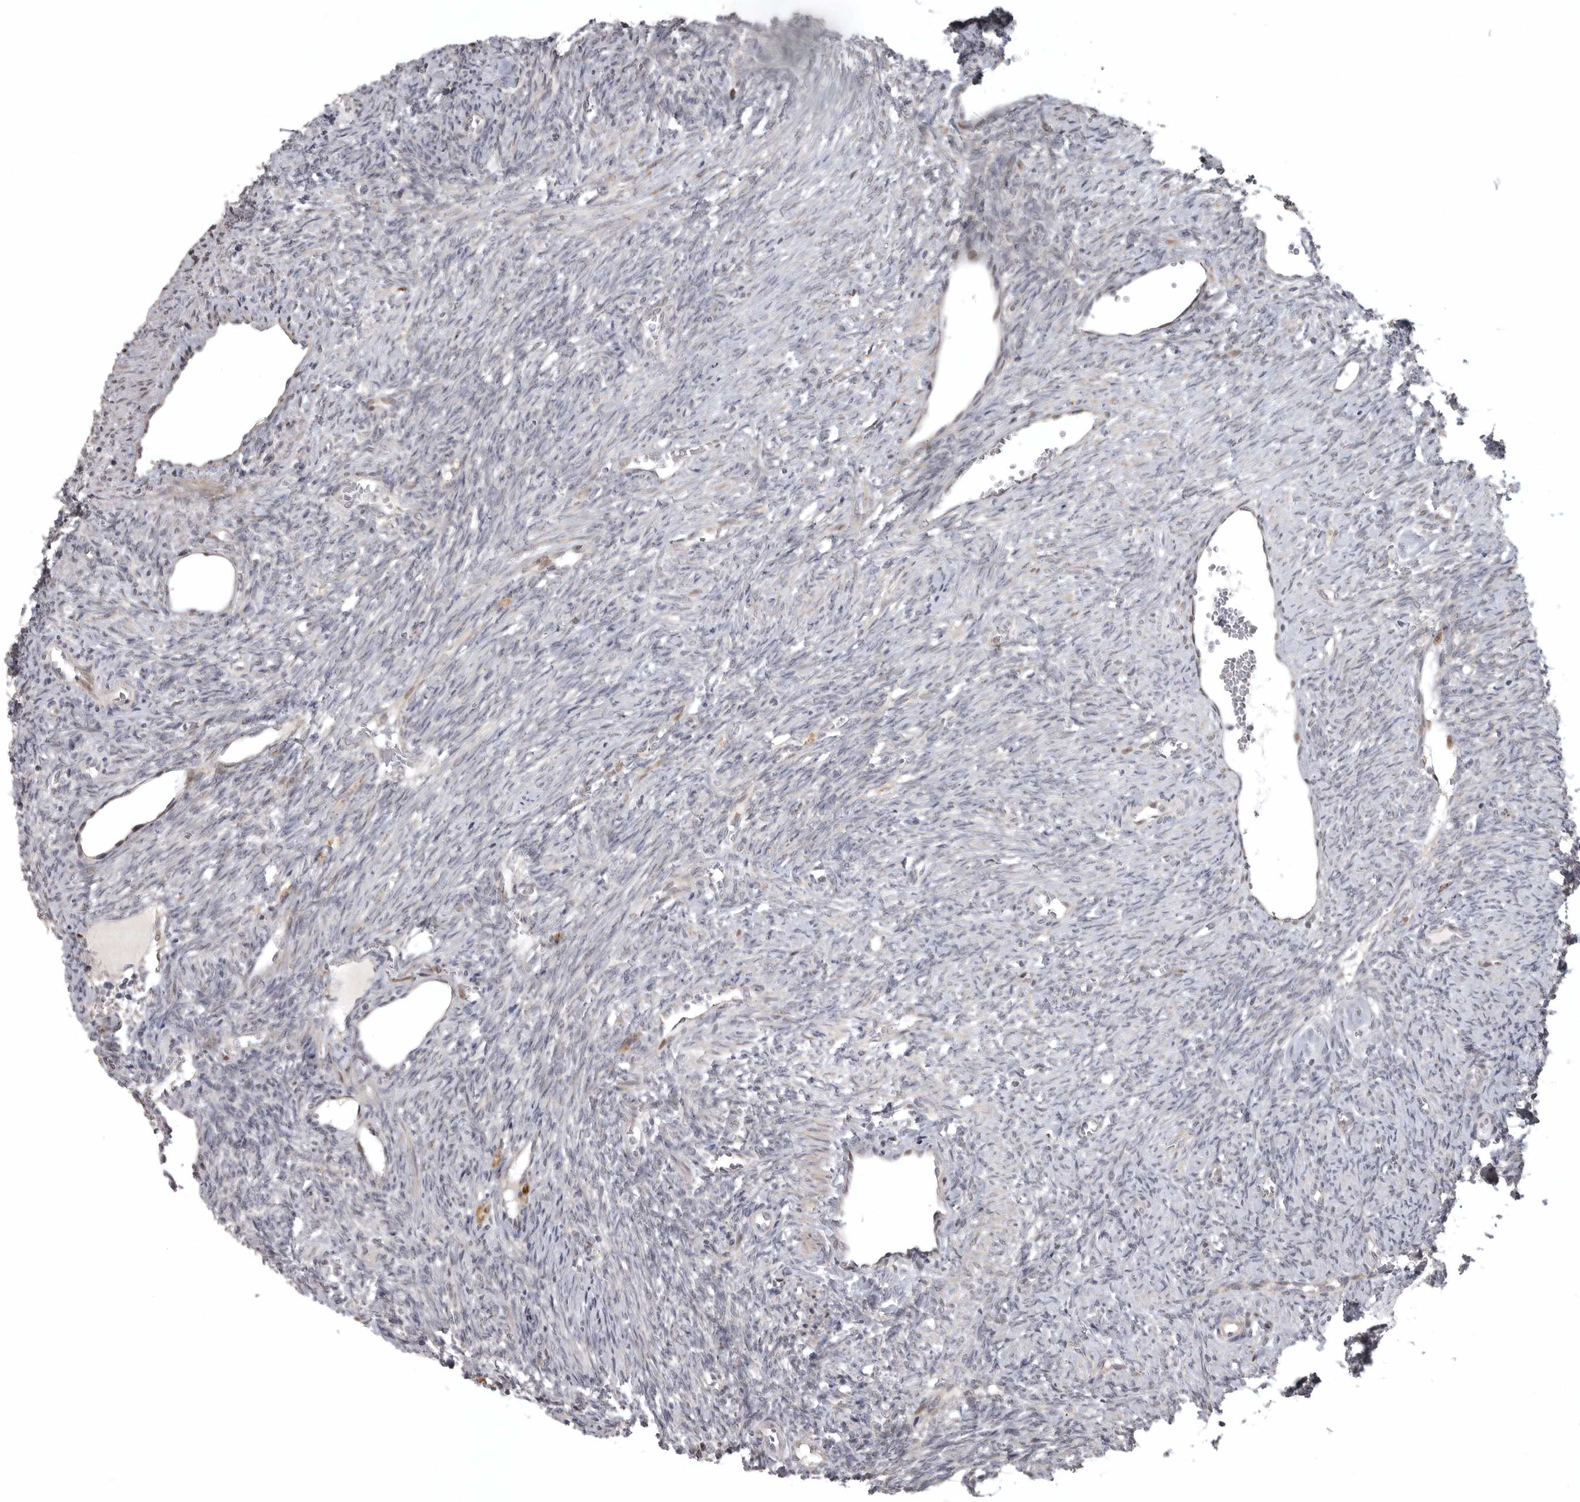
{"staining": {"intensity": "strong", "quantity": ">75%", "location": "cytoplasmic/membranous"}, "tissue": "ovary", "cell_type": "Follicle cells", "image_type": "normal", "snomed": [{"axis": "morphology", "description": "Normal tissue, NOS"}, {"axis": "topography", "description": "Ovary"}], "caption": "DAB (3,3'-diaminobenzidine) immunohistochemical staining of normal ovary shows strong cytoplasmic/membranous protein expression in approximately >75% of follicle cells. (Brightfield microscopy of DAB IHC at high magnification).", "gene": "POLE2", "patient": {"sex": "female", "age": 41}}